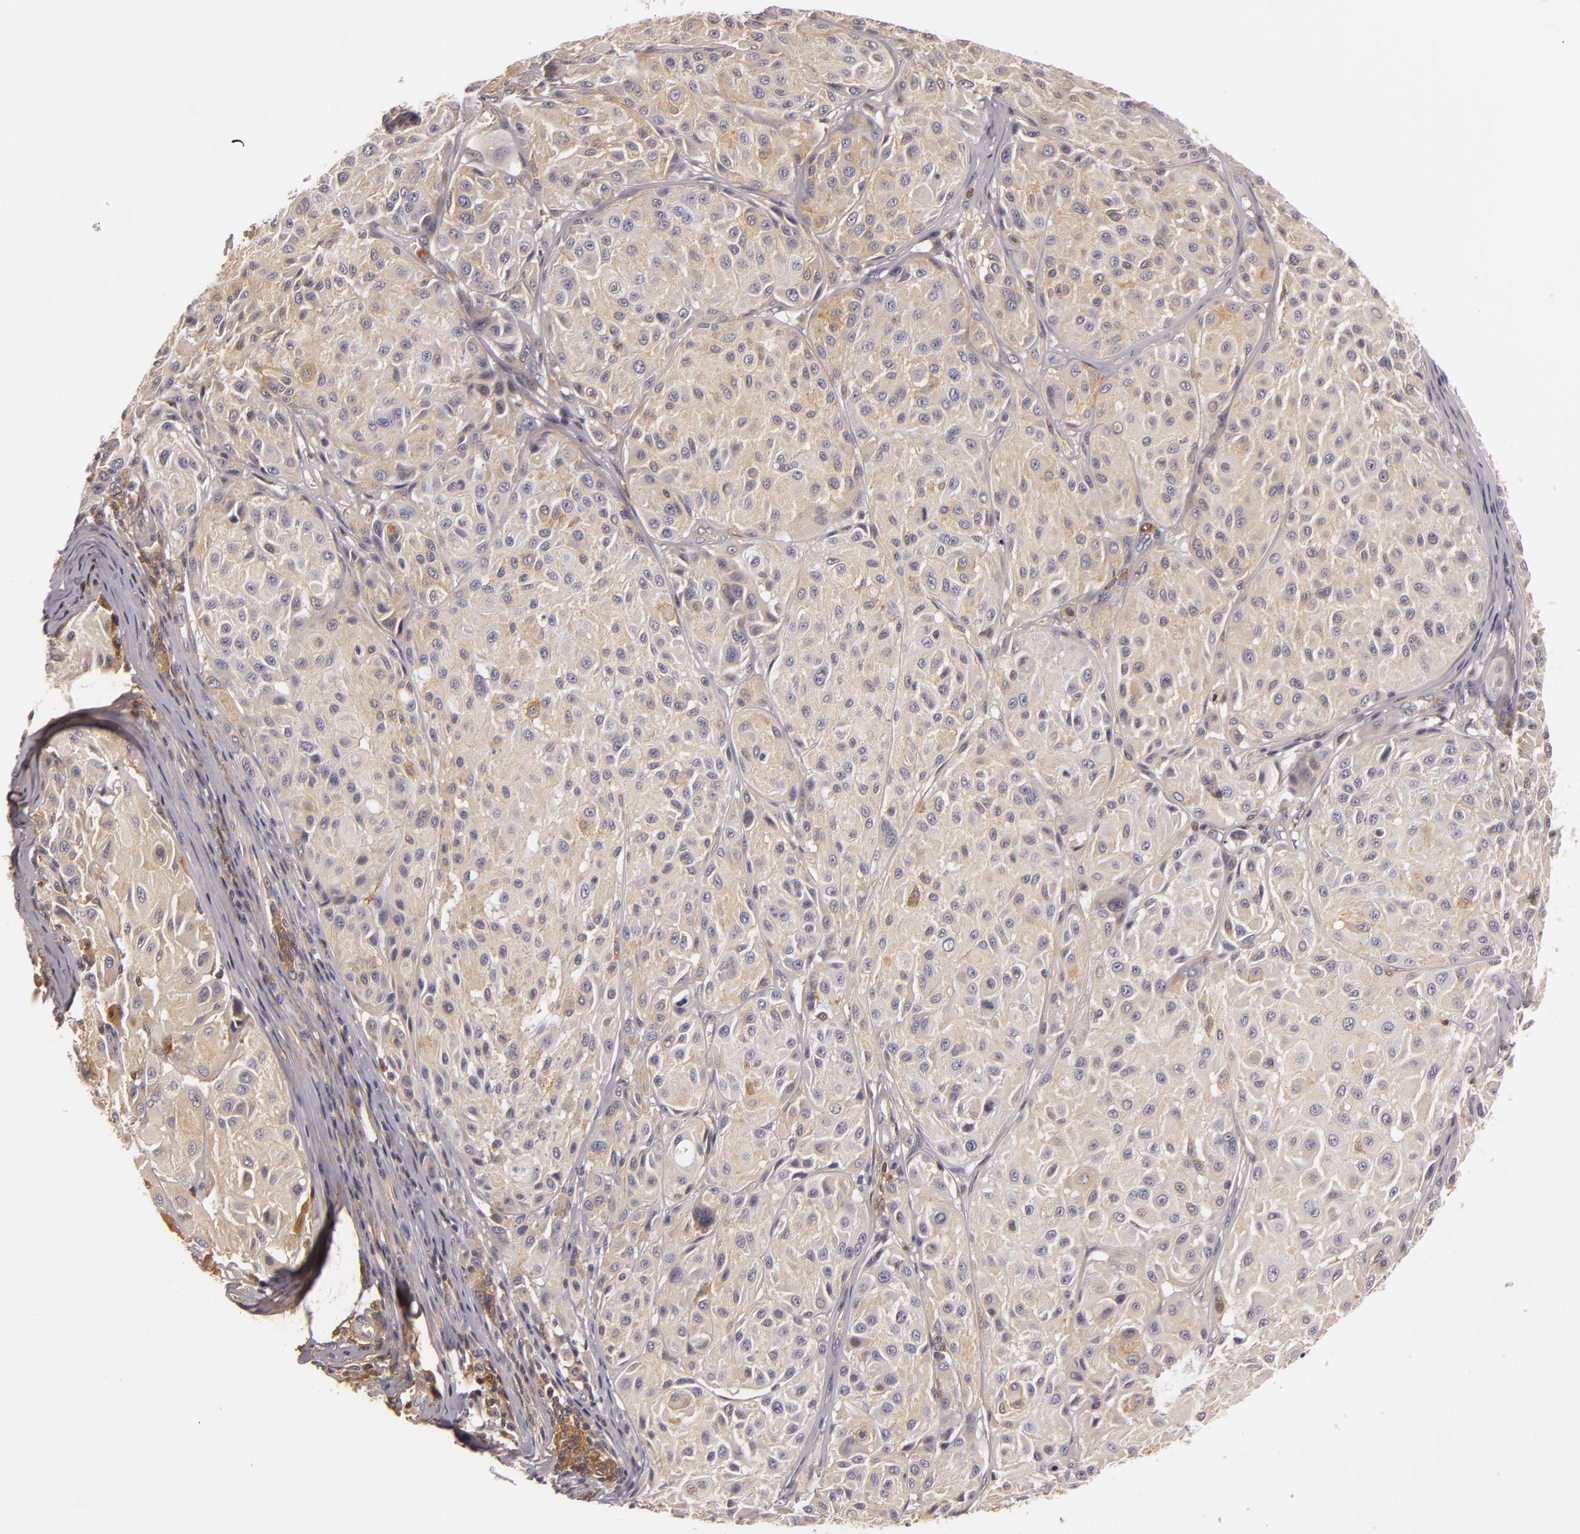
{"staining": {"intensity": "weak", "quantity": ">75%", "location": "cytoplasmic/membranous"}, "tissue": "melanoma", "cell_type": "Tumor cells", "image_type": "cancer", "snomed": [{"axis": "morphology", "description": "Malignant melanoma, NOS"}, {"axis": "topography", "description": "Skin"}], "caption": "Weak cytoplasmic/membranous protein positivity is appreciated in about >75% of tumor cells in malignant melanoma. Using DAB (brown) and hematoxylin (blue) stains, captured at high magnification using brightfield microscopy.", "gene": "TOM1", "patient": {"sex": "male", "age": 36}}